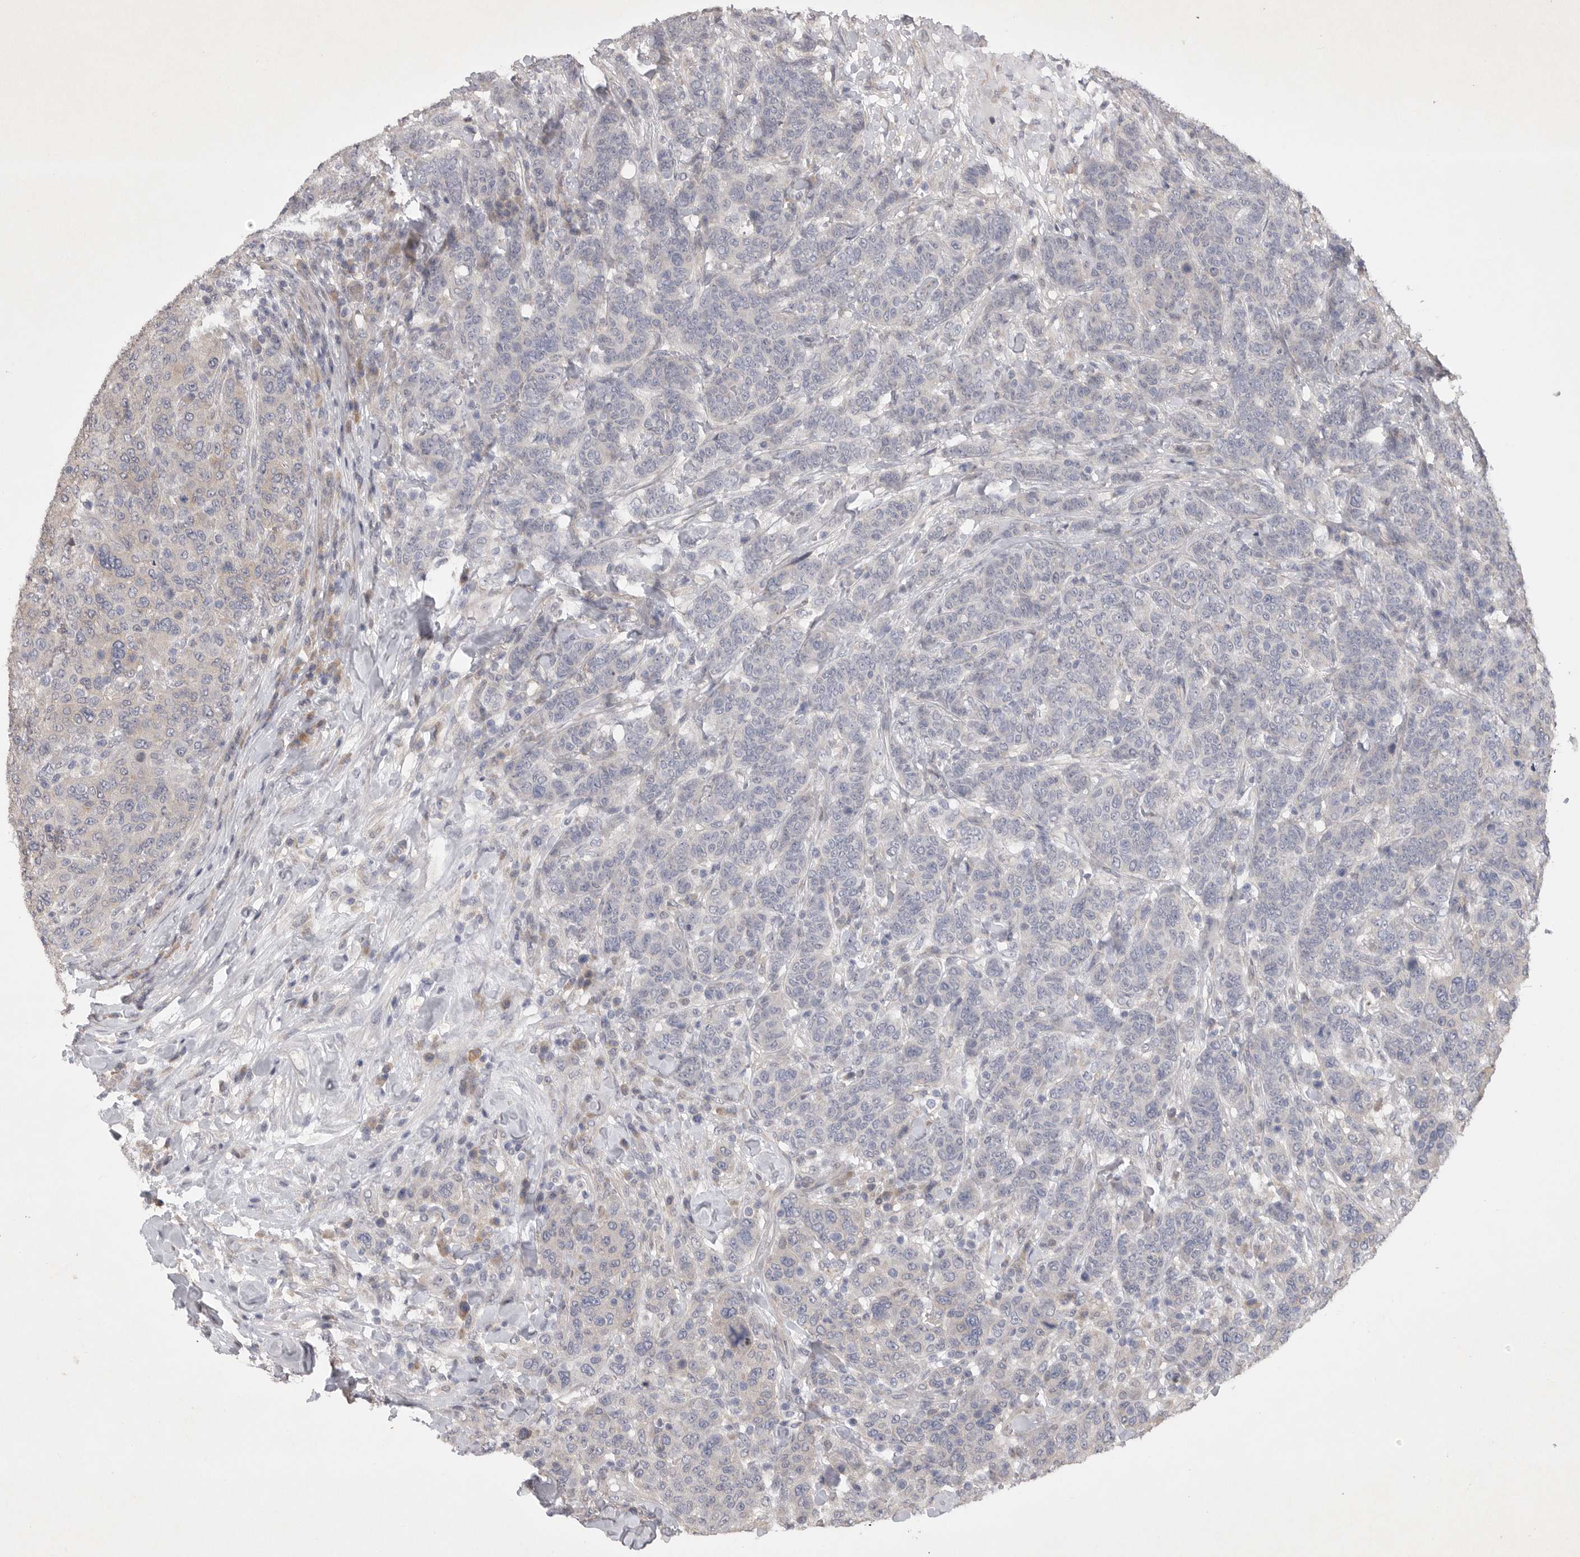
{"staining": {"intensity": "negative", "quantity": "none", "location": "none"}, "tissue": "breast cancer", "cell_type": "Tumor cells", "image_type": "cancer", "snomed": [{"axis": "morphology", "description": "Duct carcinoma"}, {"axis": "topography", "description": "Breast"}], "caption": "Breast intraductal carcinoma stained for a protein using immunohistochemistry reveals no expression tumor cells.", "gene": "EDEM3", "patient": {"sex": "female", "age": 37}}